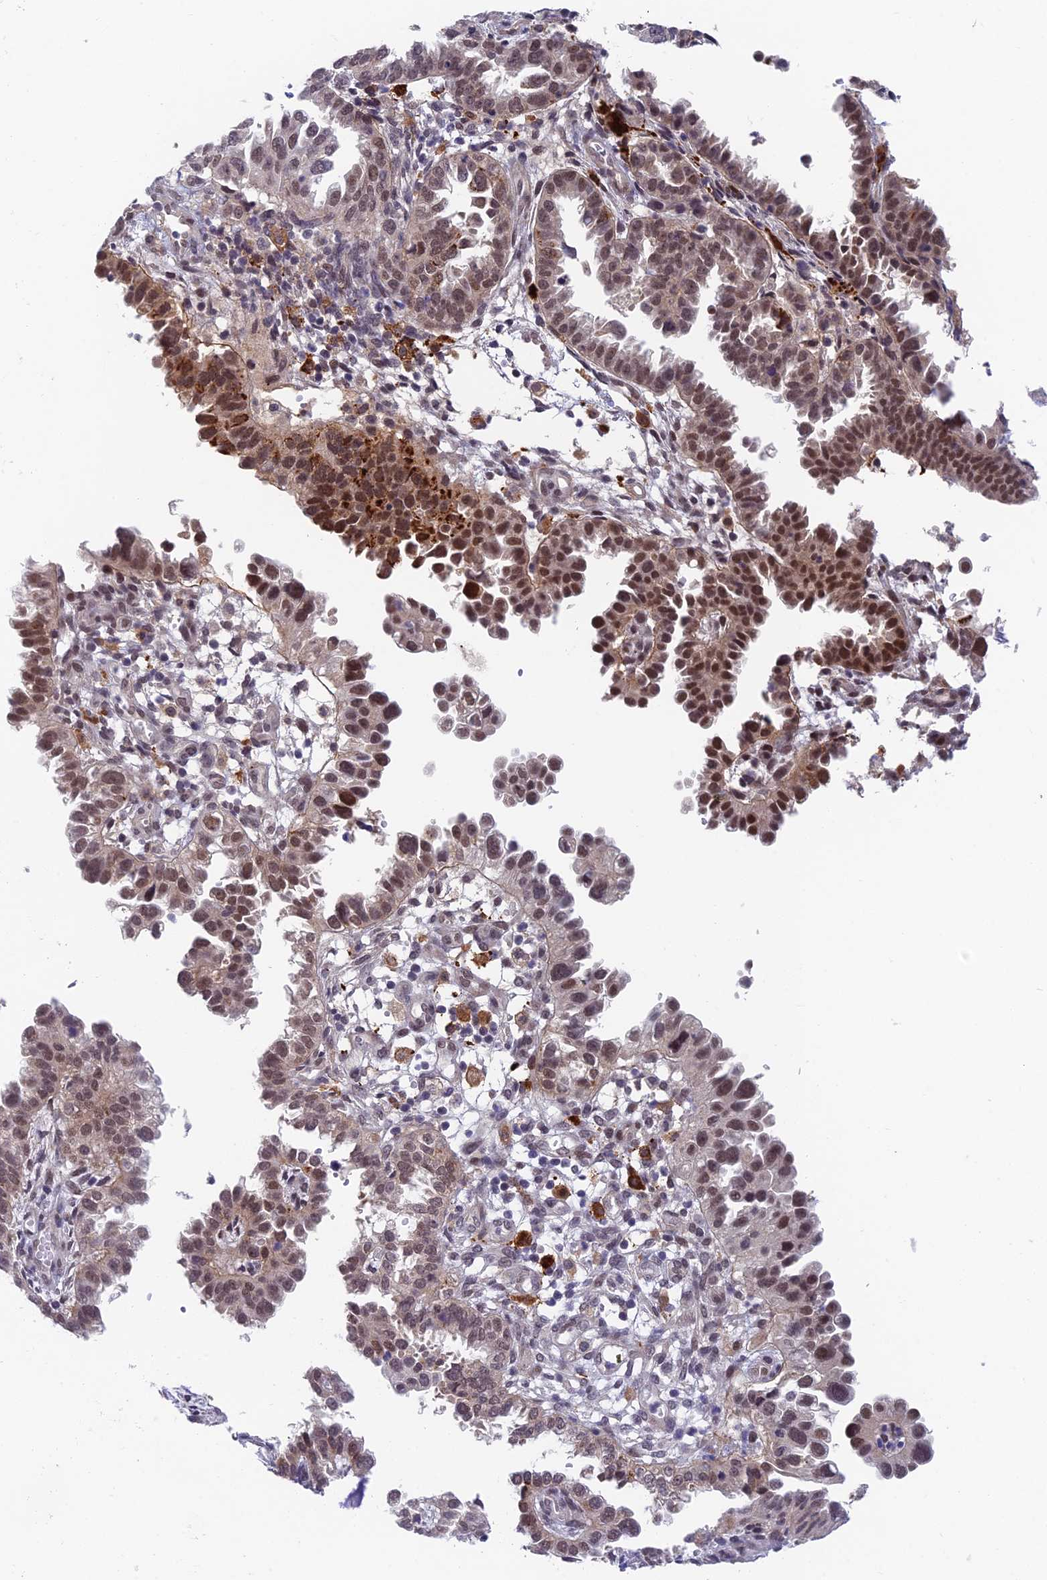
{"staining": {"intensity": "moderate", "quantity": ">75%", "location": "cytoplasmic/membranous,nuclear"}, "tissue": "endometrial cancer", "cell_type": "Tumor cells", "image_type": "cancer", "snomed": [{"axis": "morphology", "description": "Adenocarcinoma, NOS"}, {"axis": "topography", "description": "Endometrium"}], "caption": "An IHC micrograph of tumor tissue is shown. Protein staining in brown shows moderate cytoplasmic/membranous and nuclear positivity in endometrial cancer (adenocarcinoma) within tumor cells.", "gene": "NSMCE1", "patient": {"sex": "female", "age": 85}}